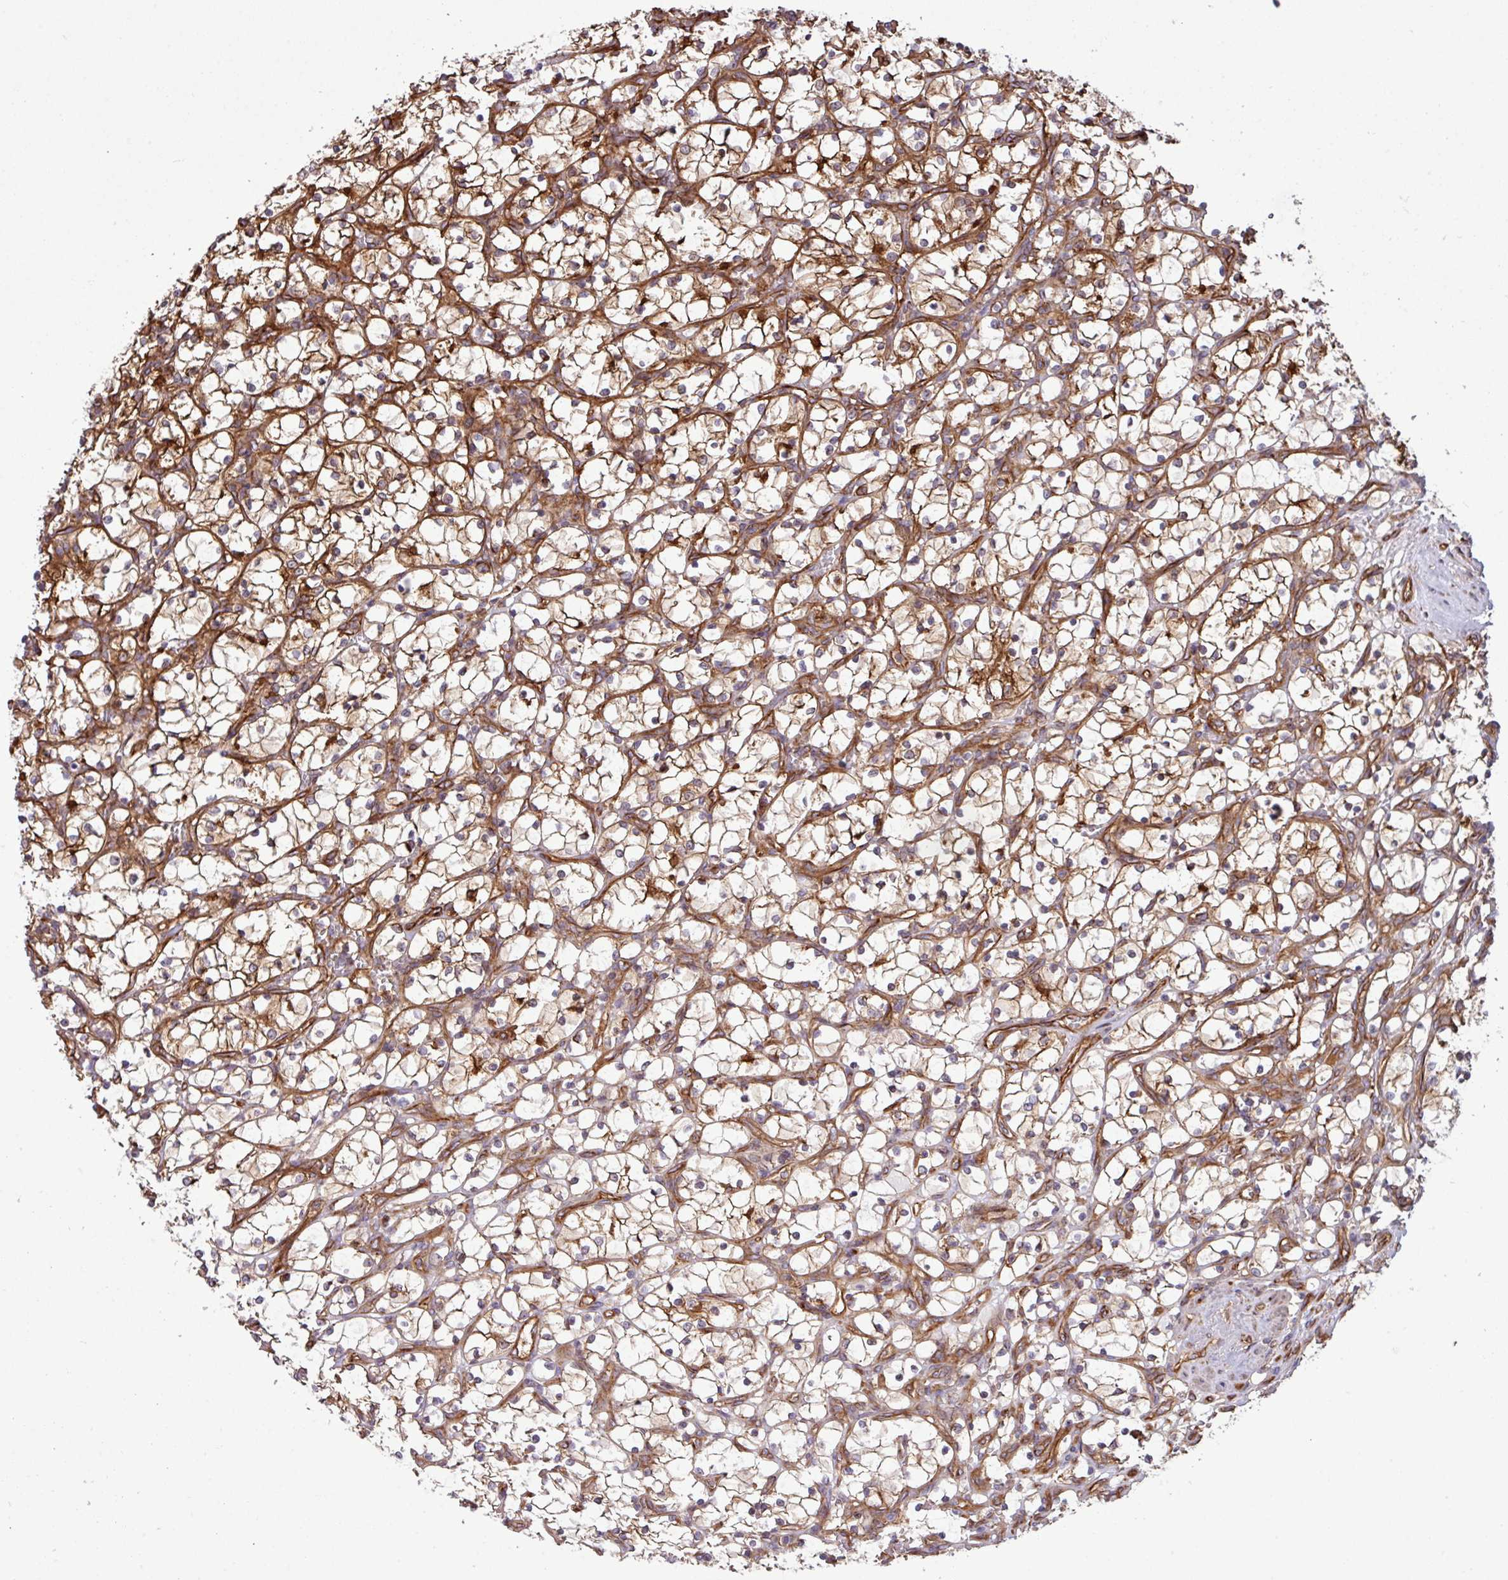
{"staining": {"intensity": "negative", "quantity": "none", "location": "none"}, "tissue": "renal cancer", "cell_type": "Tumor cells", "image_type": "cancer", "snomed": [{"axis": "morphology", "description": "Adenocarcinoma, NOS"}, {"axis": "topography", "description": "Kidney"}], "caption": "Renal adenocarcinoma stained for a protein using IHC demonstrates no positivity tumor cells.", "gene": "ZNF300", "patient": {"sex": "female", "age": 69}}